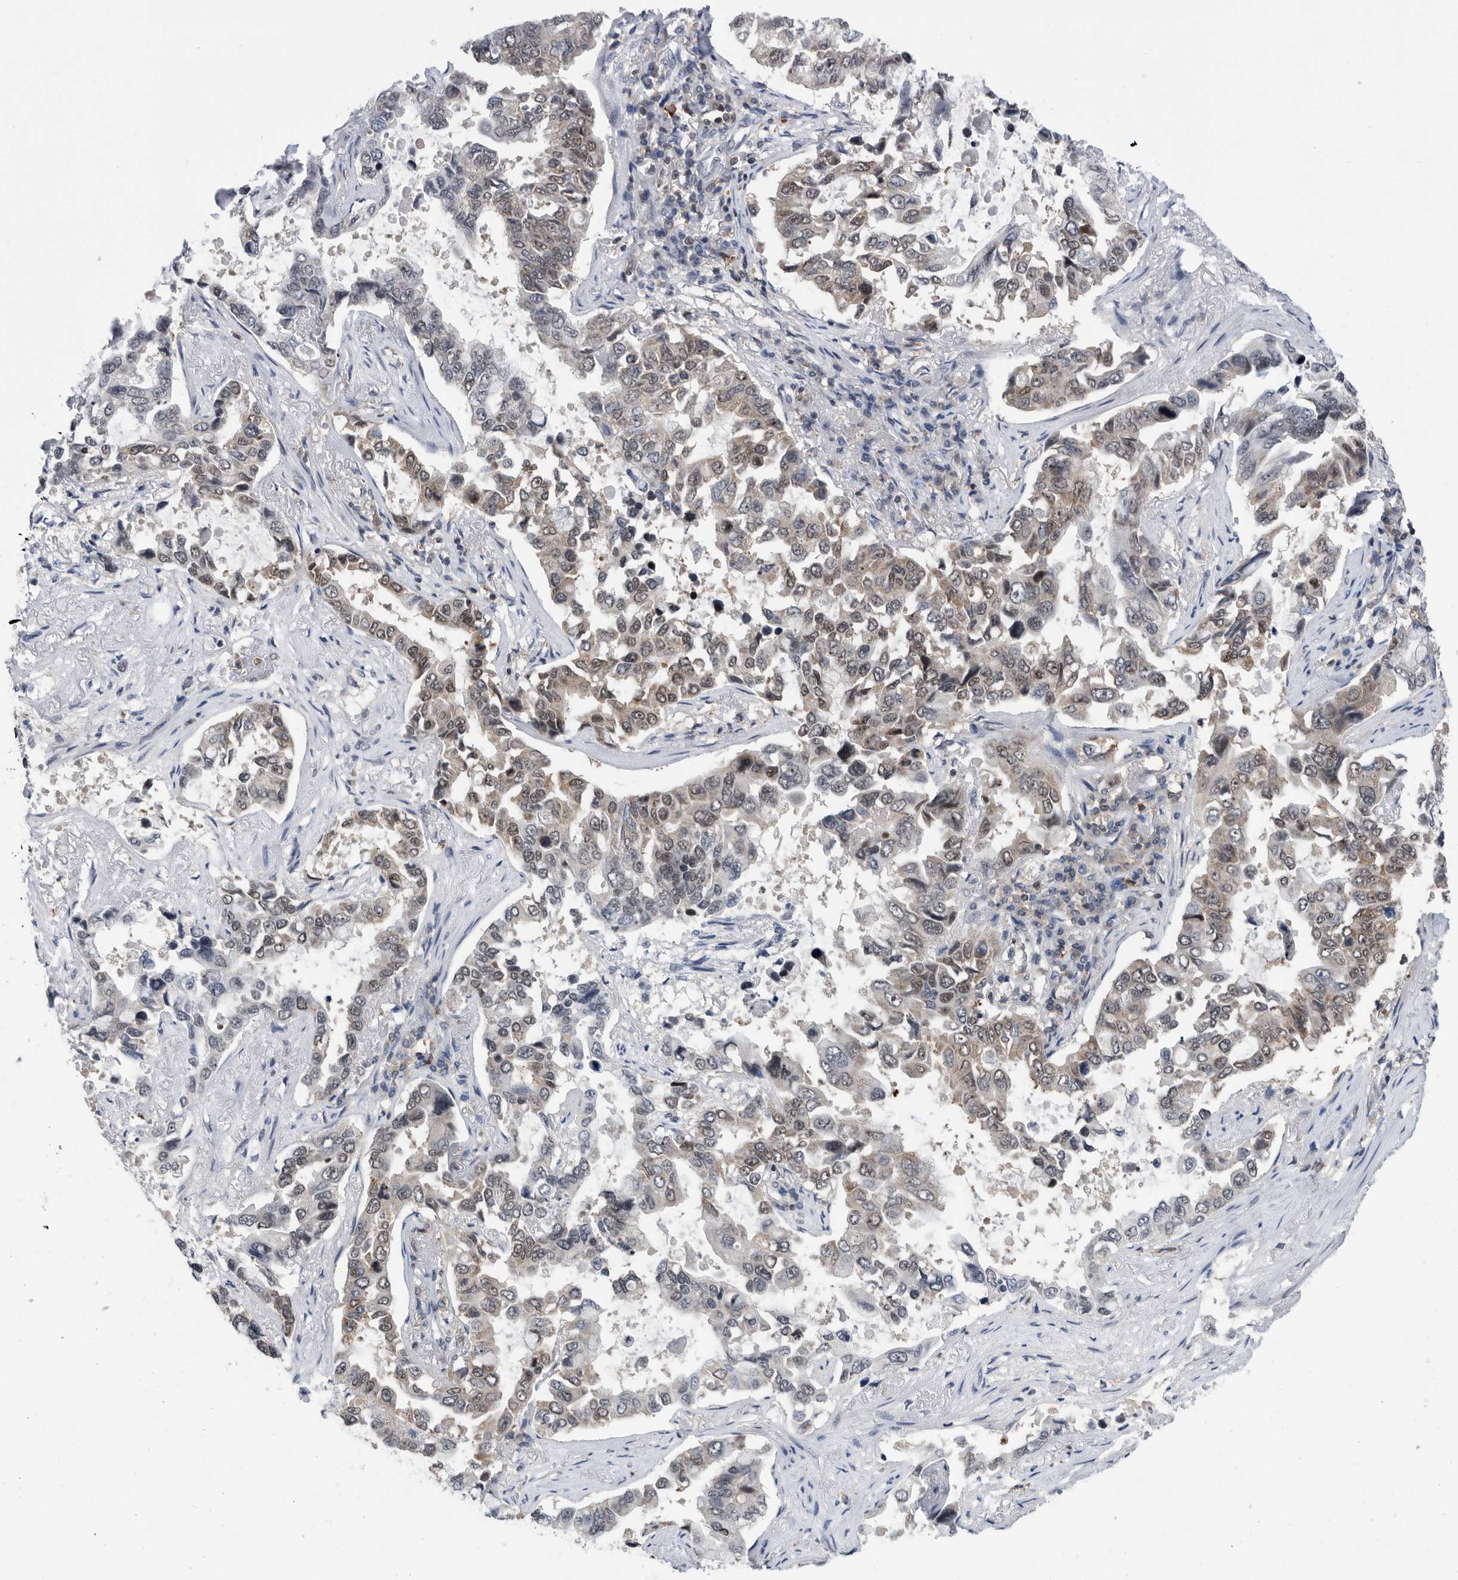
{"staining": {"intensity": "weak", "quantity": "25%-75%", "location": "nuclear"}, "tissue": "lung cancer", "cell_type": "Tumor cells", "image_type": "cancer", "snomed": [{"axis": "morphology", "description": "Squamous cell carcinoma, NOS"}, {"axis": "topography", "description": "Lung"}], "caption": "An image showing weak nuclear staining in approximately 25%-75% of tumor cells in lung cancer, as visualized by brown immunohistochemical staining.", "gene": "ZNF260", "patient": {"sex": "male", "age": 66}}